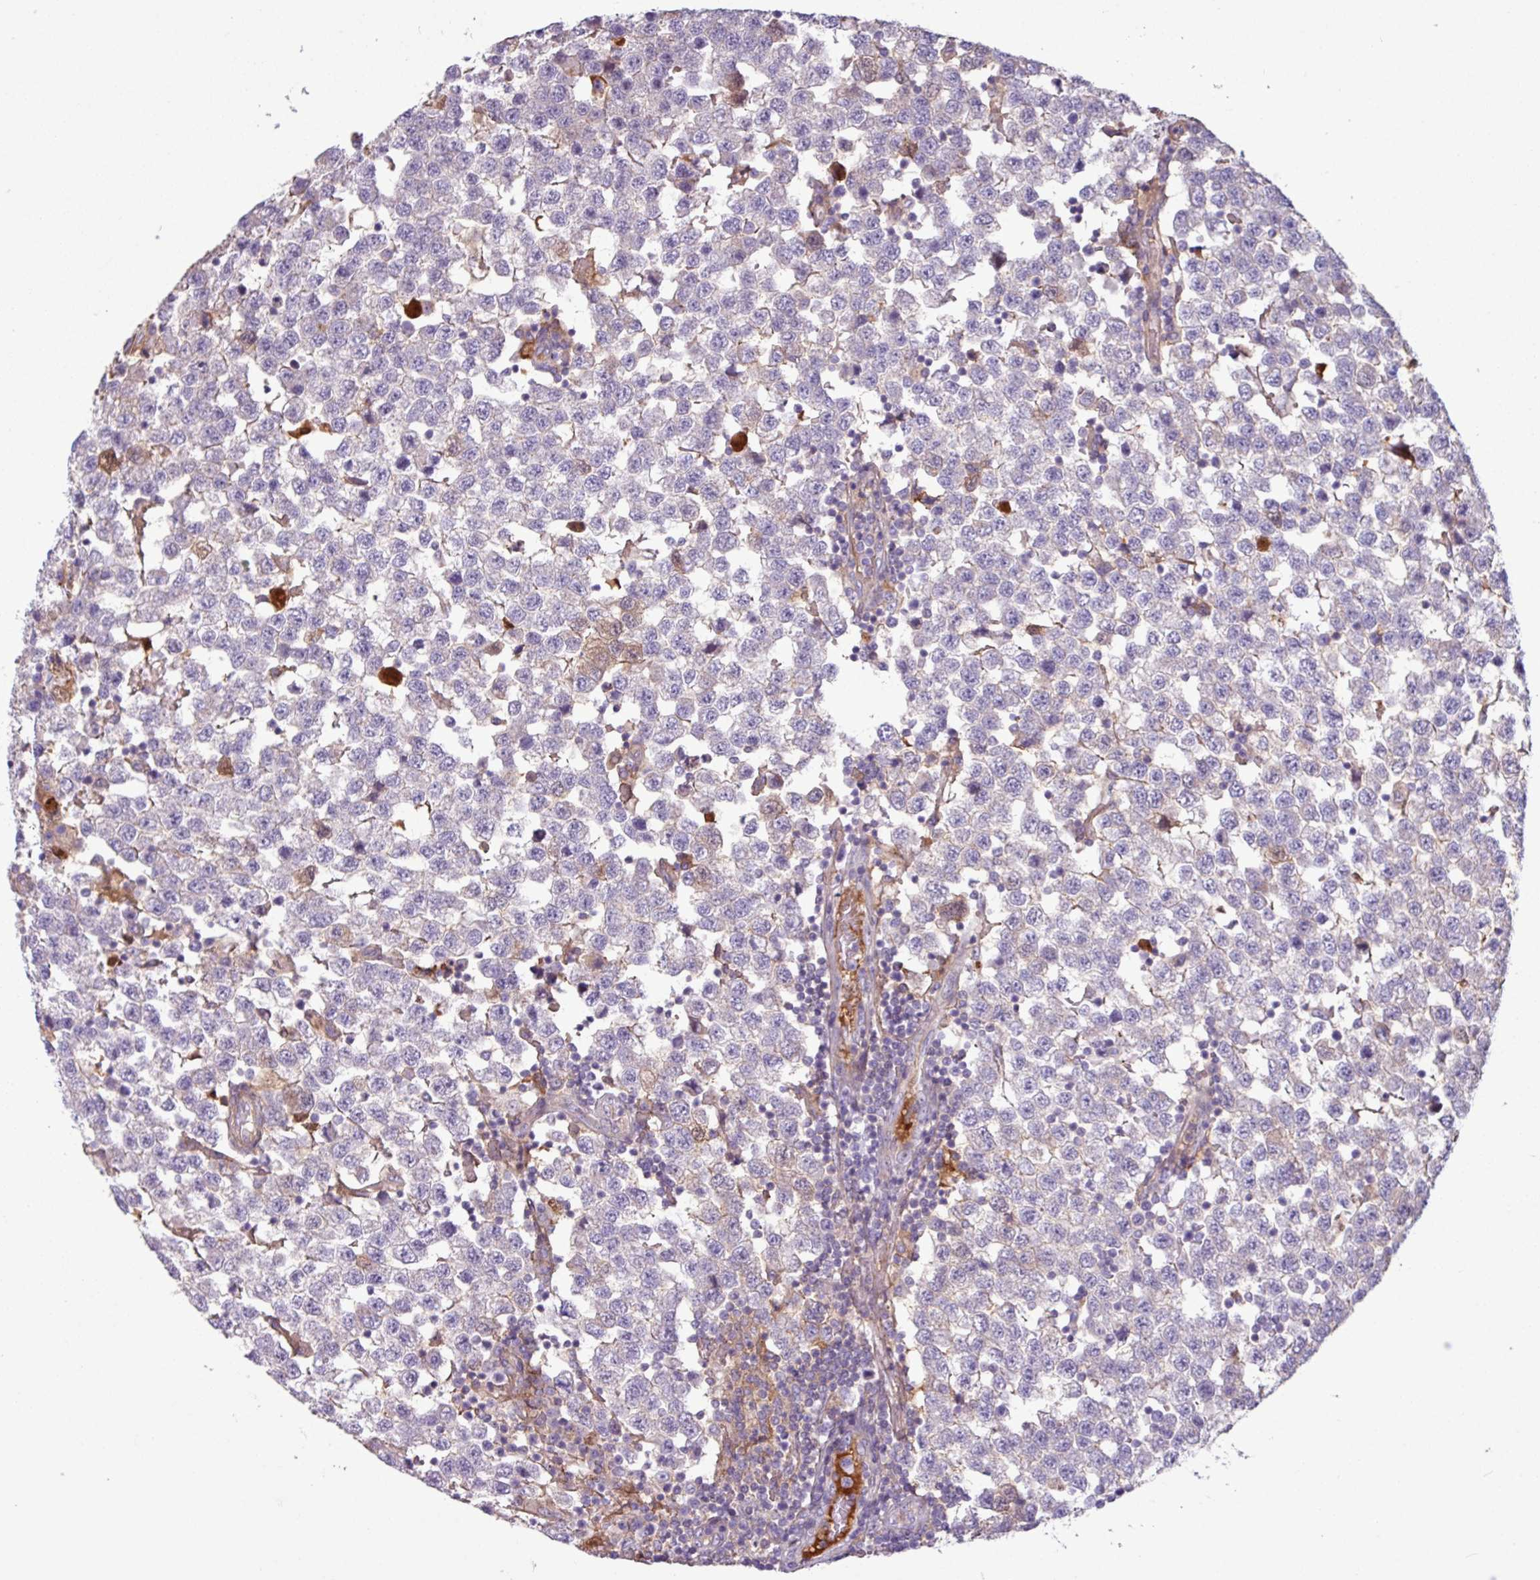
{"staining": {"intensity": "negative", "quantity": "none", "location": "none"}, "tissue": "testis cancer", "cell_type": "Tumor cells", "image_type": "cancer", "snomed": [{"axis": "morphology", "description": "Seminoma, NOS"}, {"axis": "topography", "description": "Testis"}], "caption": "Tumor cells are negative for protein expression in human testis seminoma. (Stains: DAB (3,3'-diaminobenzidine) IHC with hematoxylin counter stain, Microscopy: brightfield microscopy at high magnification).", "gene": "C4B", "patient": {"sex": "male", "age": 34}}